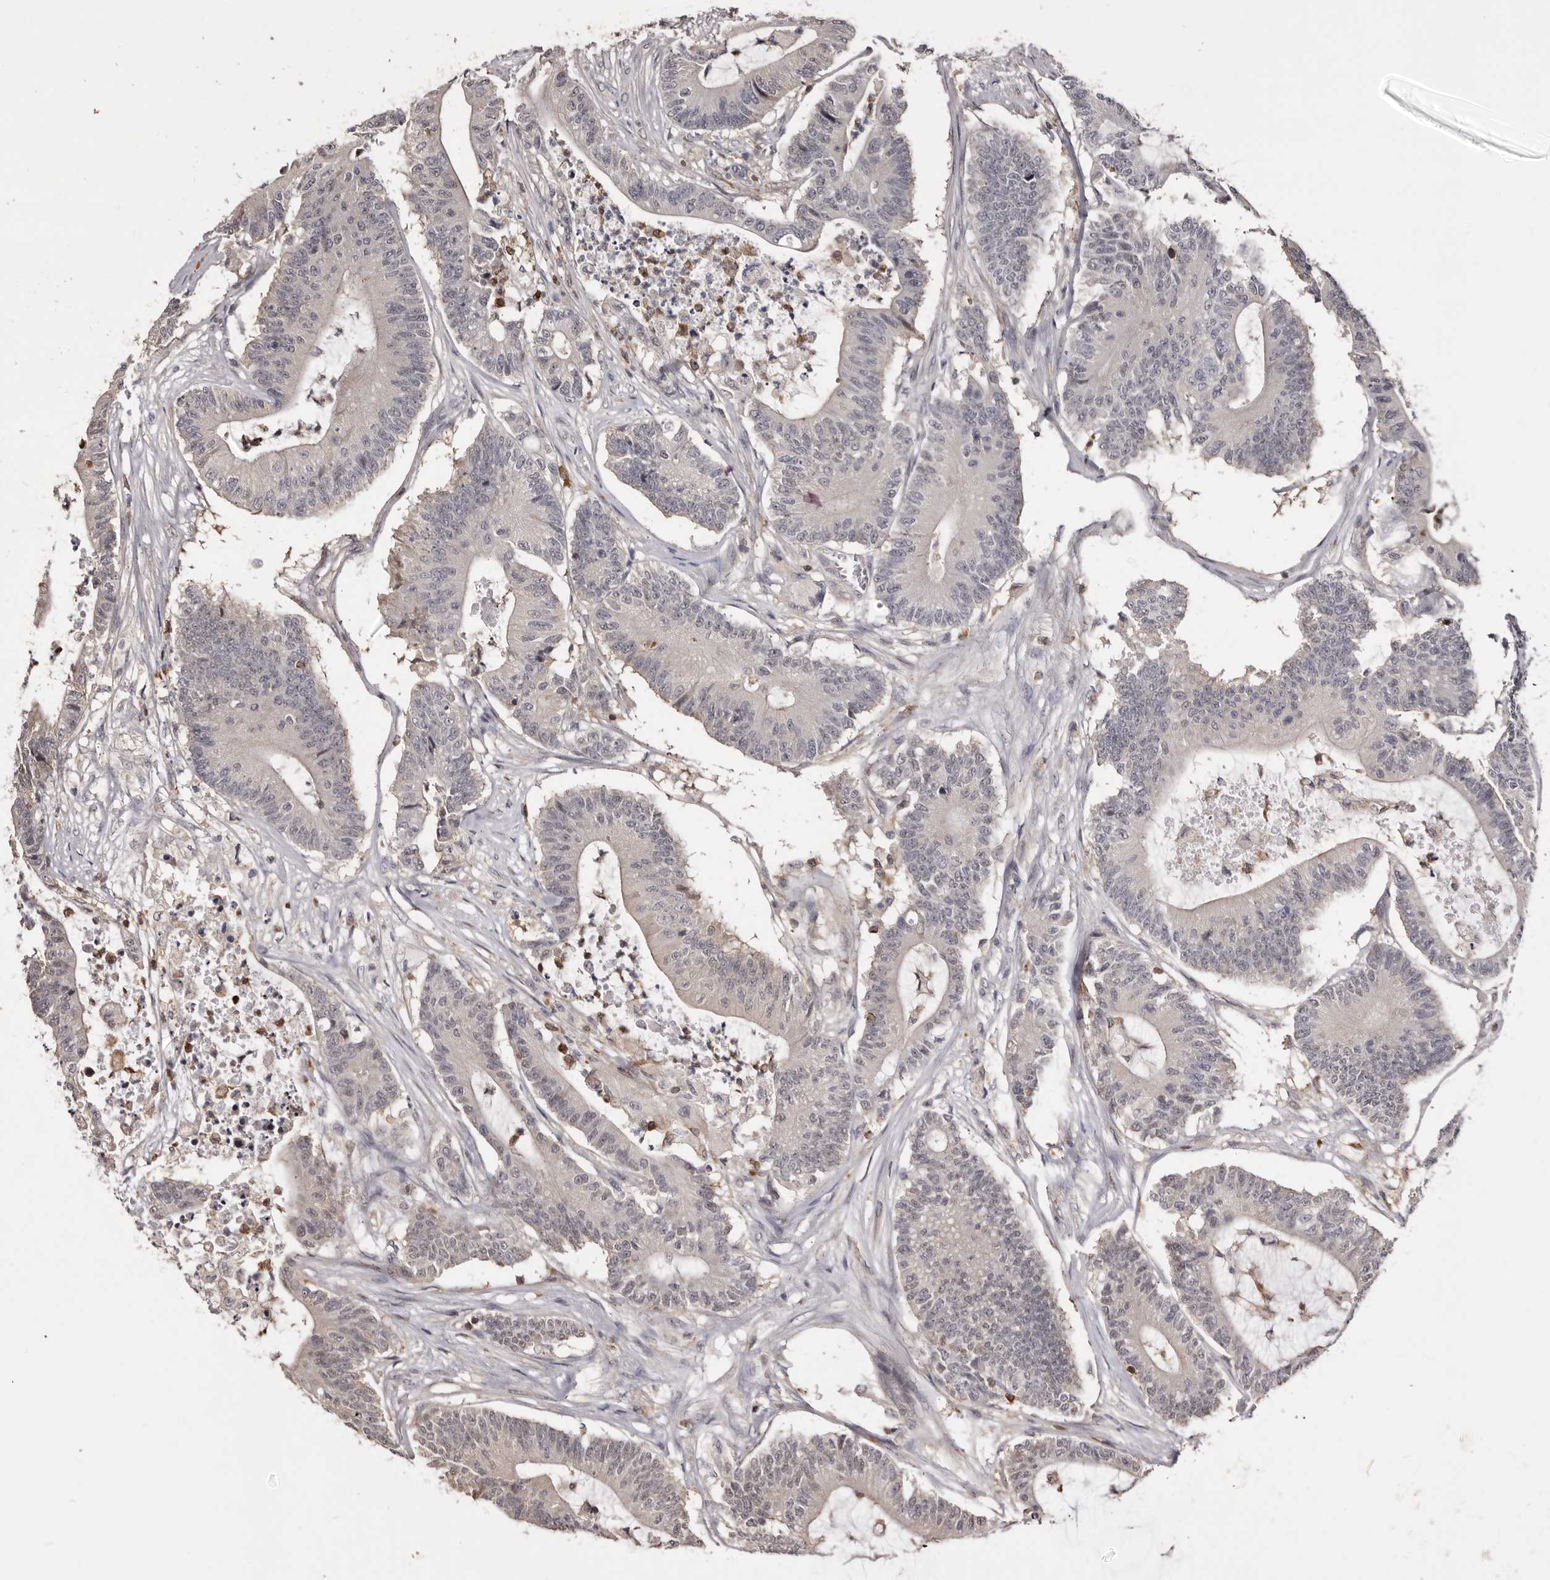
{"staining": {"intensity": "negative", "quantity": "none", "location": "none"}, "tissue": "colorectal cancer", "cell_type": "Tumor cells", "image_type": "cancer", "snomed": [{"axis": "morphology", "description": "Adenocarcinoma, NOS"}, {"axis": "topography", "description": "Colon"}], "caption": "Tumor cells are negative for brown protein staining in colorectal adenocarcinoma.", "gene": "TNNI1", "patient": {"sex": "female", "age": 84}}